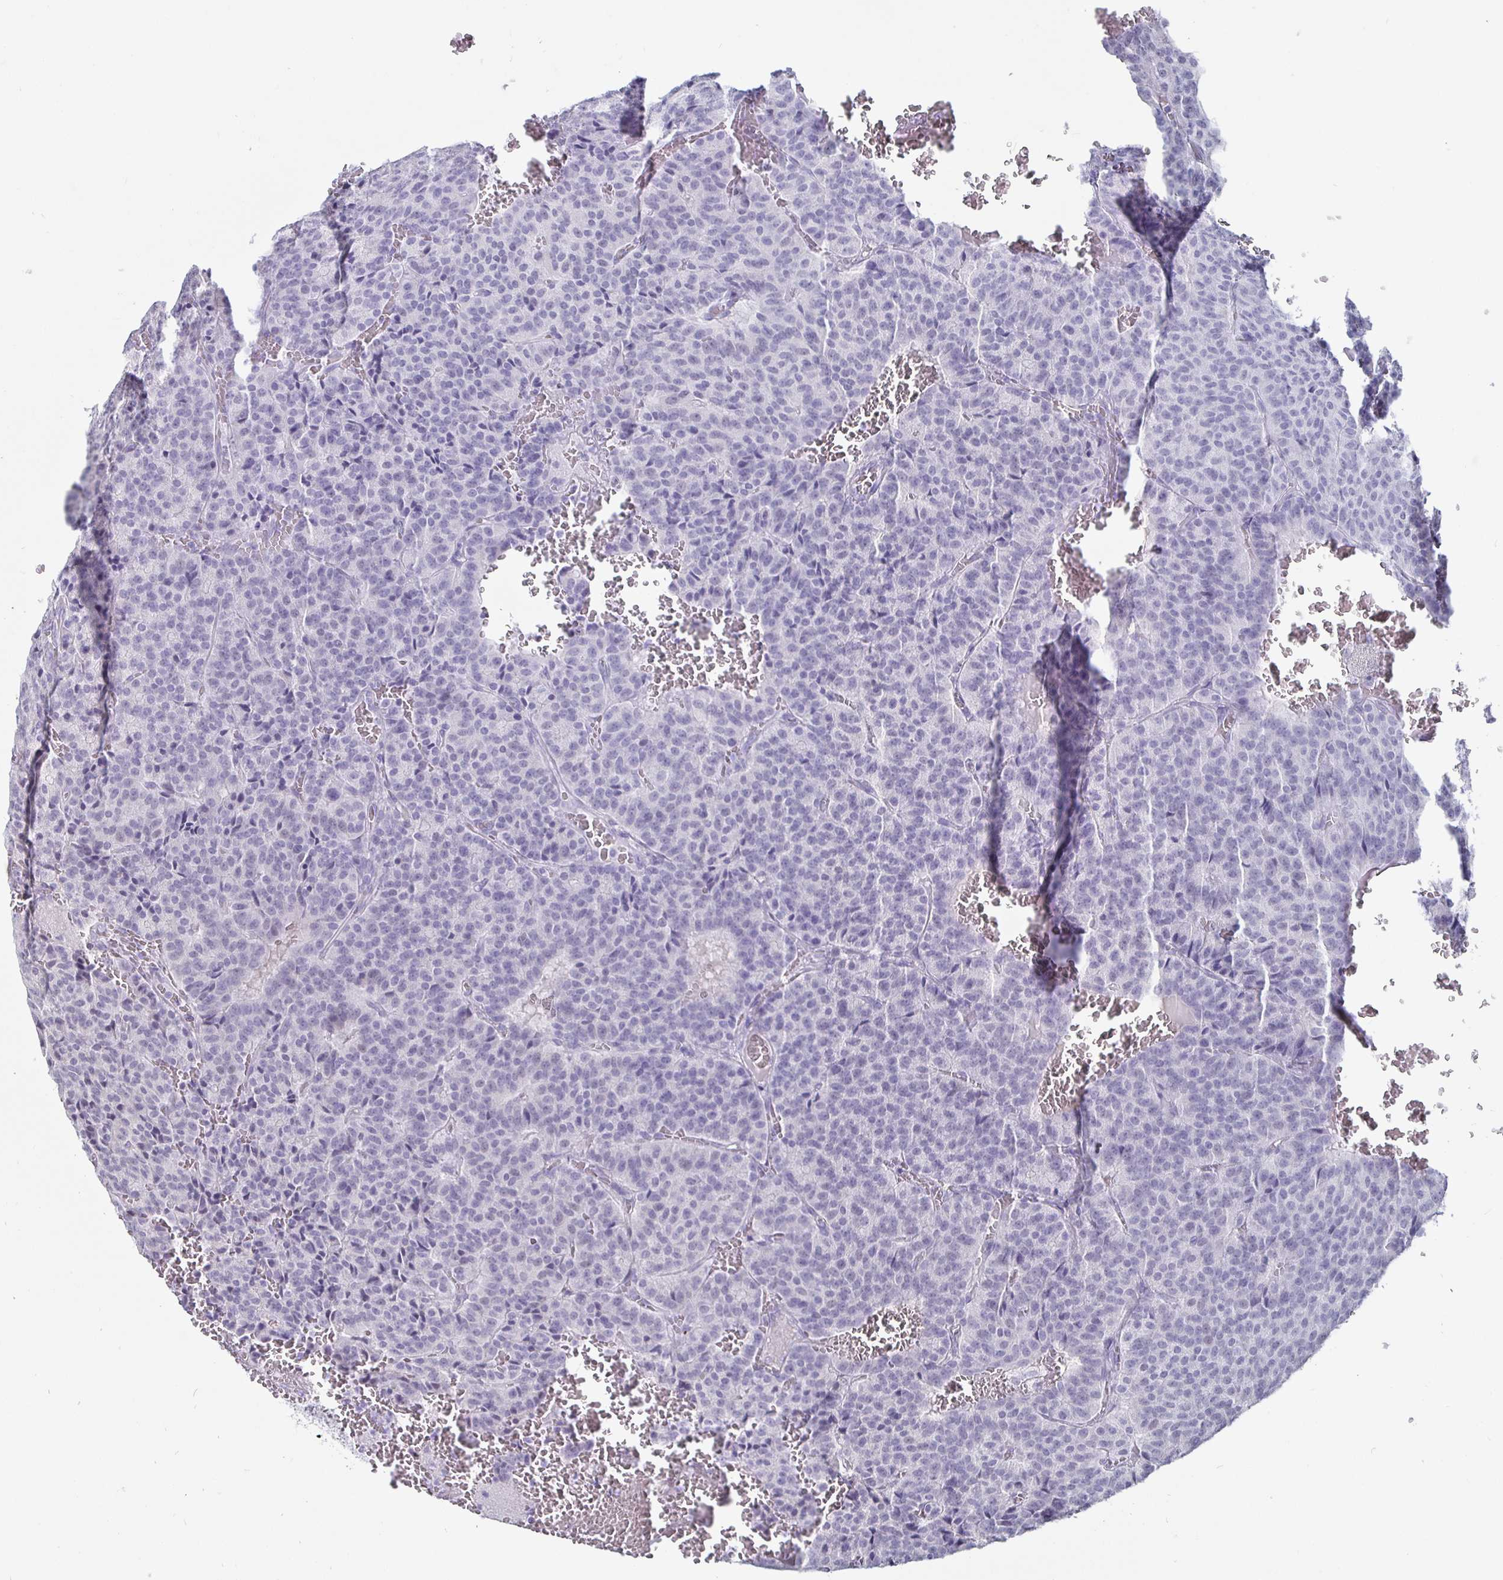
{"staining": {"intensity": "negative", "quantity": "none", "location": "none"}, "tissue": "carcinoid", "cell_type": "Tumor cells", "image_type": "cancer", "snomed": [{"axis": "morphology", "description": "Carcinoid, malignant, NOS"}, {"axis": "topography", "description": "Lung"}], "caption": "Histopathology image shows no significant protein expression in tumor cells of carcinoid. Nuclei are stained in blue.", "gene": "OOSP2", "patient": {"sex": "male", "age": 70}}